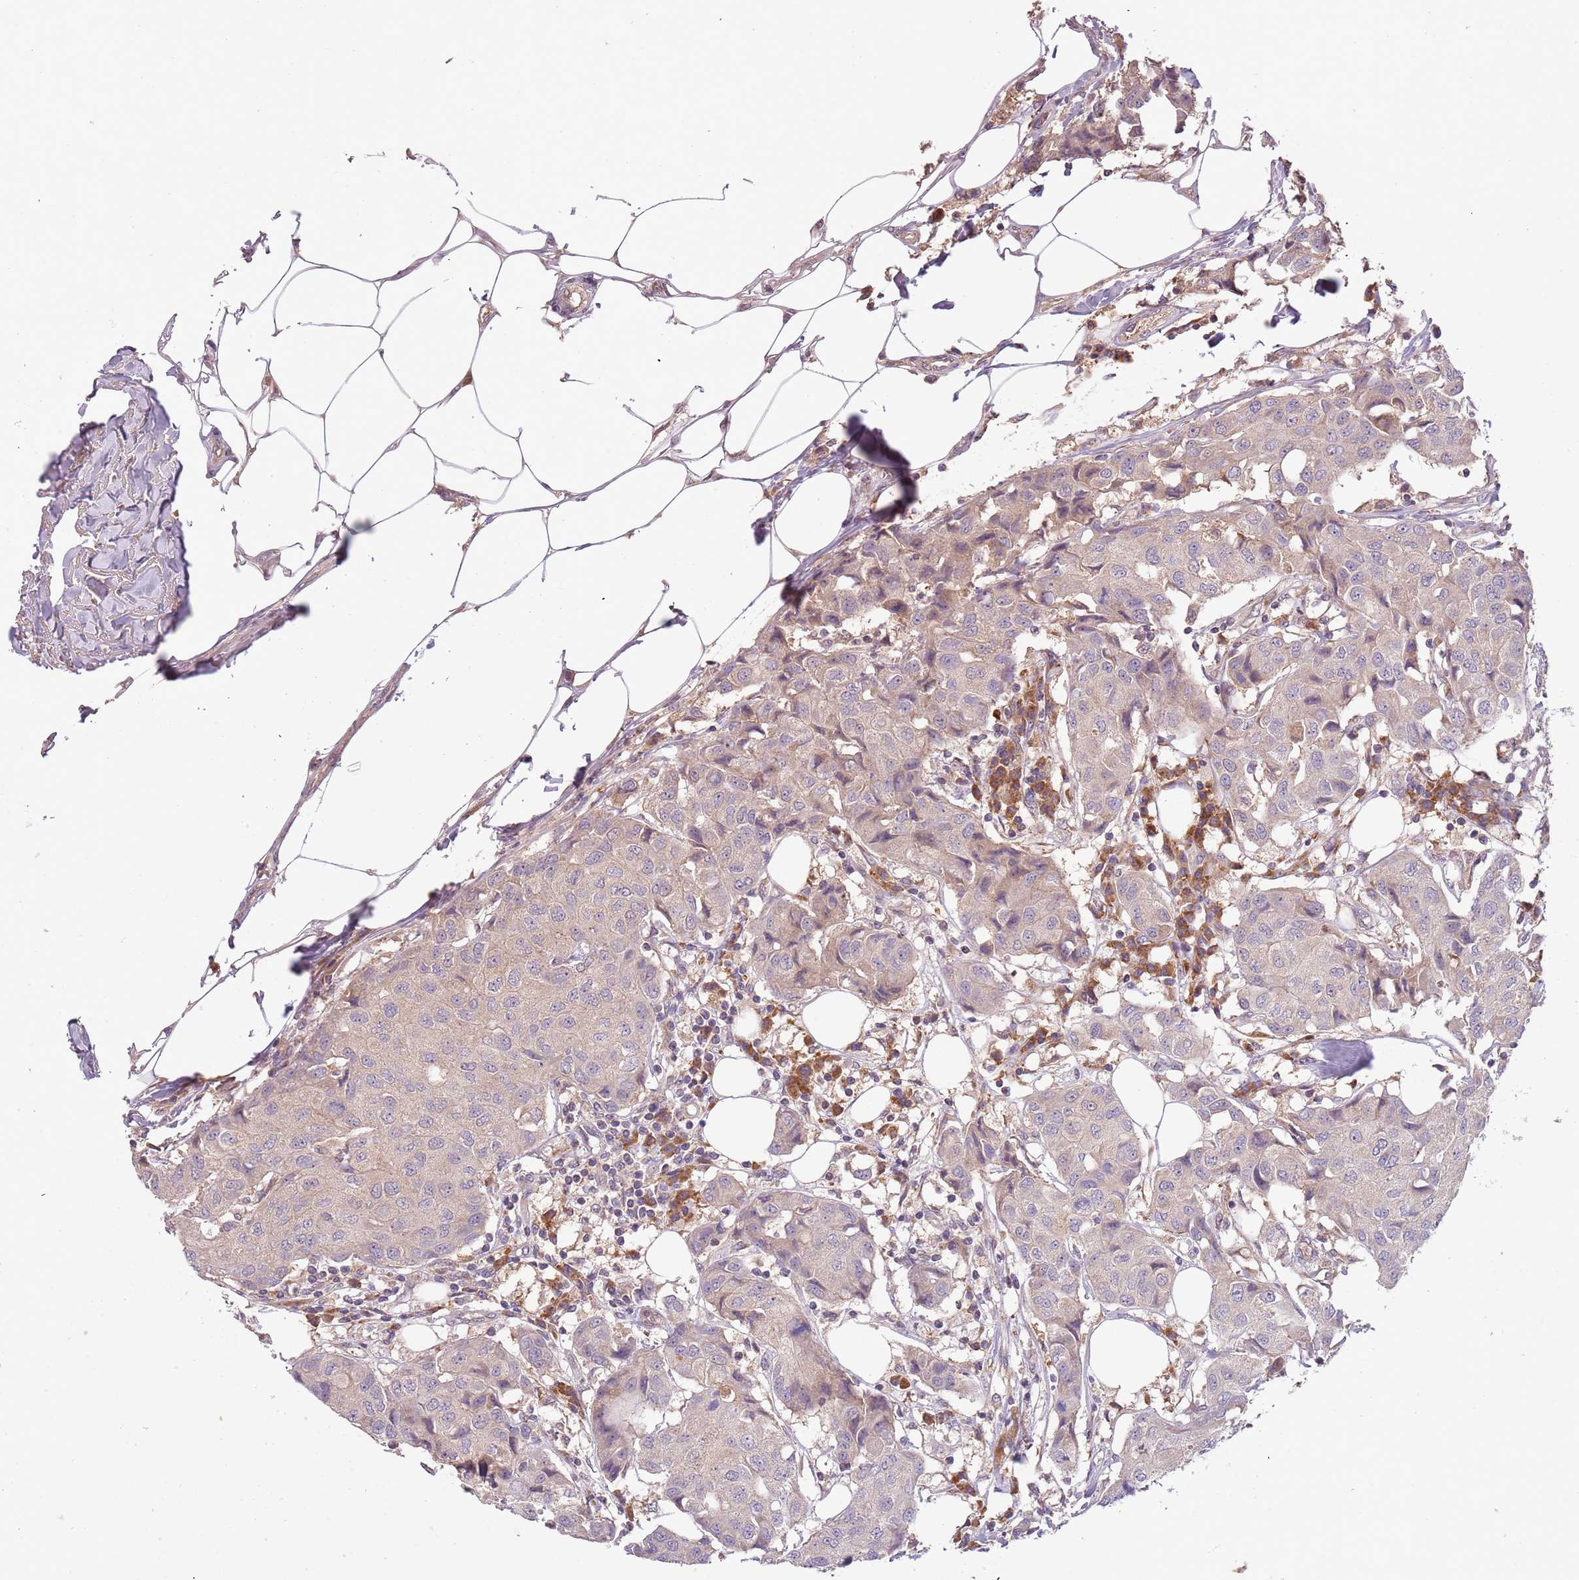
{"staining": {"intensity": "weak", "quantity": "25%-75%", "location": "cytoplasmic/membranous"}, "tissue": "breast cancer", "cell_type": "Tumor cells", "image_type": "cancer", "snomed": [{"axis": "morphology", "description": "Duct carcinoma"}, {"axis": "topography", "description": "Breast"}], "caption": "Weak cytoplasmic/membranous protein staining is appreciated in approximately 25%-75% of tumor cells in intraductal carcinoma (breast). The protein of interest is shown in brown color, while the nuclei are stained blue.", "gene": "FECH", "patient": {"sex": "female", "age": 80}}